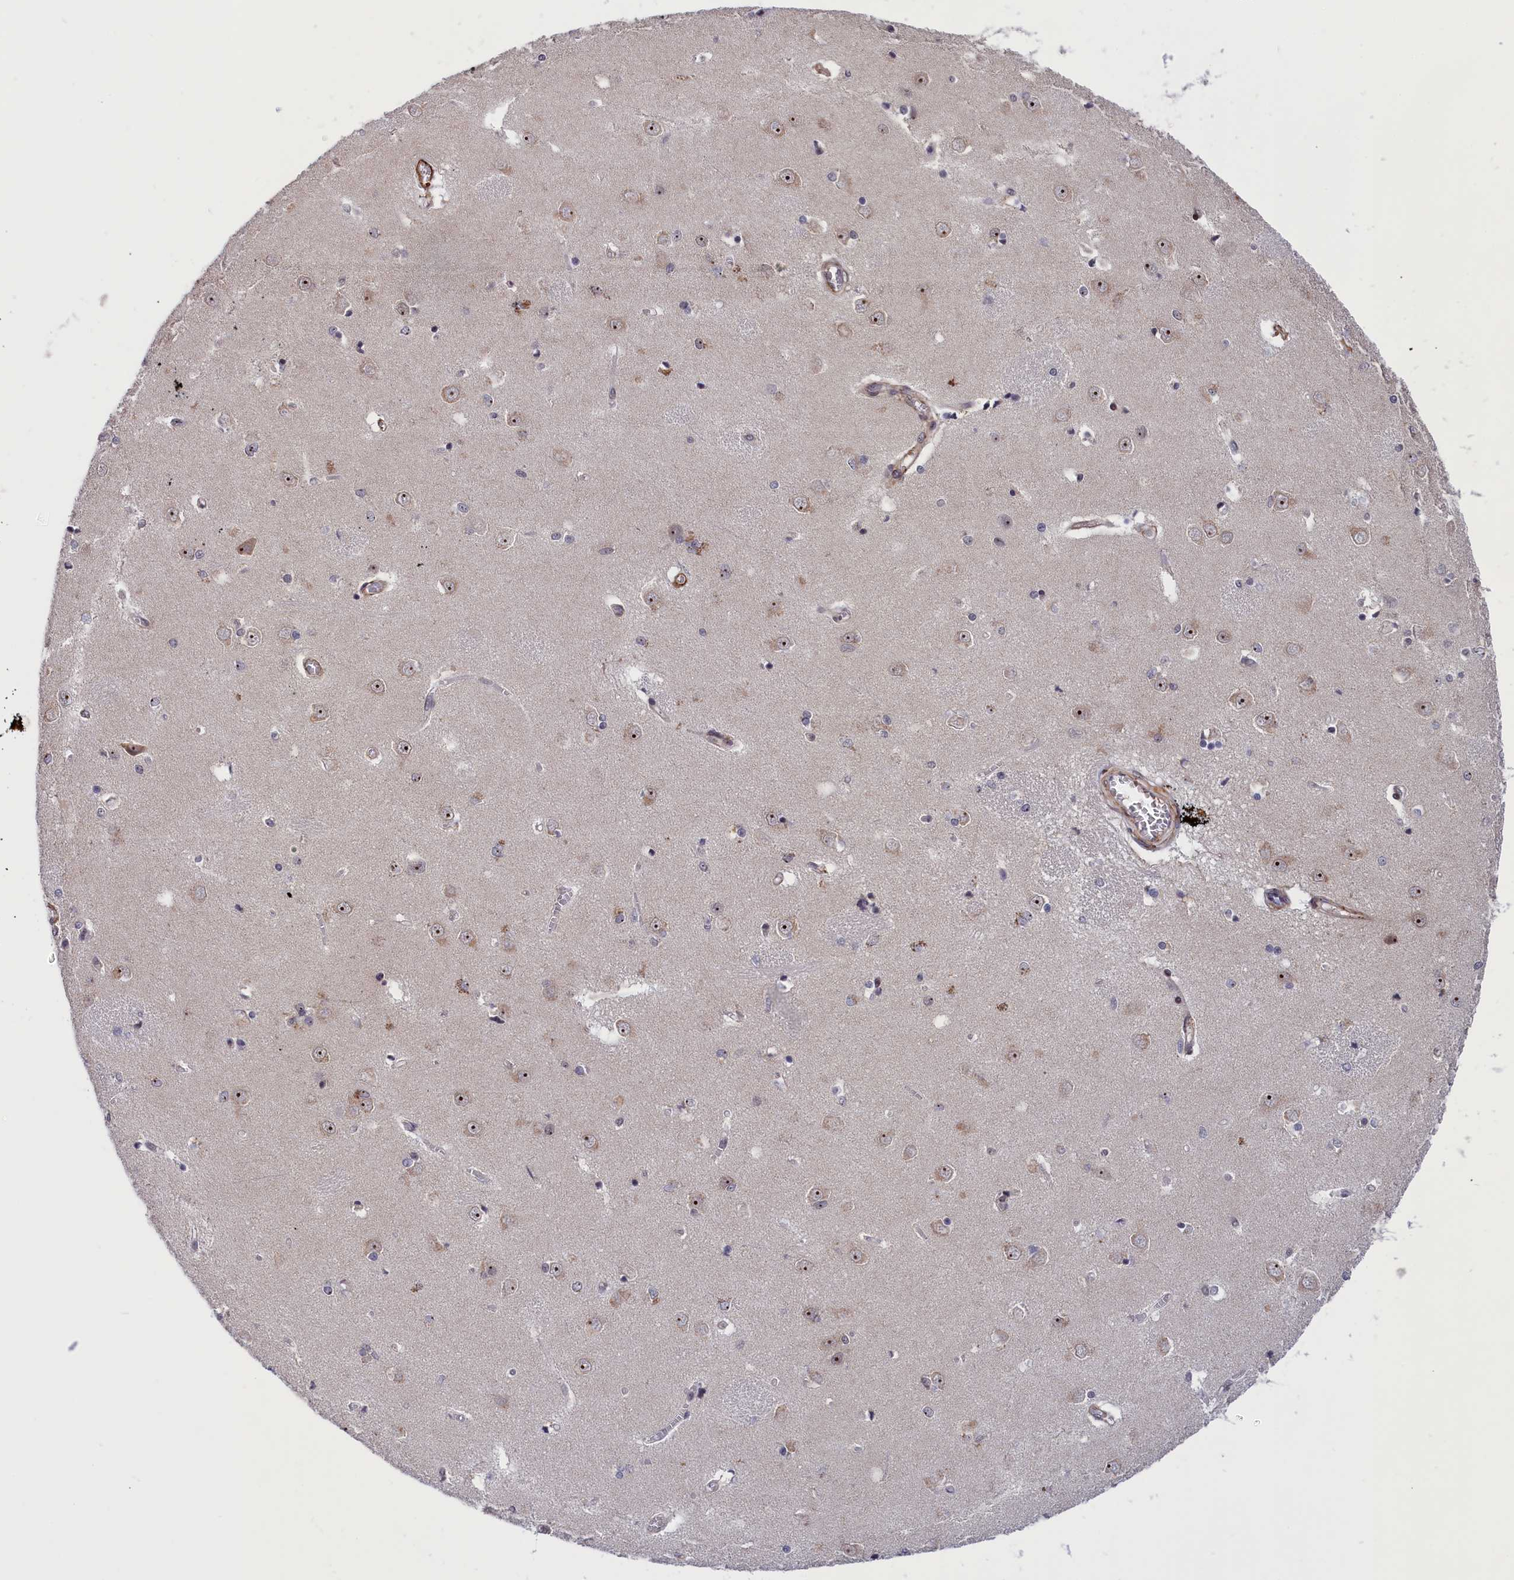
{"staining": {"intensity": "weak", "quantity": "<25%", "location": "cytoplasmic/membranous"}, "tissue": "caudate", "cell_type": "Glial cells", "image_type": "normal", "snomed": [{"axis": "morphology", "description": "Normal tissue, NOS"}, {"axis": "topography", "description": "Lateral ventricle wall"}], "caption": "An IHC image of normal caudate is shown. There is no staining in glial cells of caudate. (Immunohistochemistry (ihc), brightfield microscopy, high magnification).", "gene": "PPAN", "patient": {"sex": "male", "age": 37}}